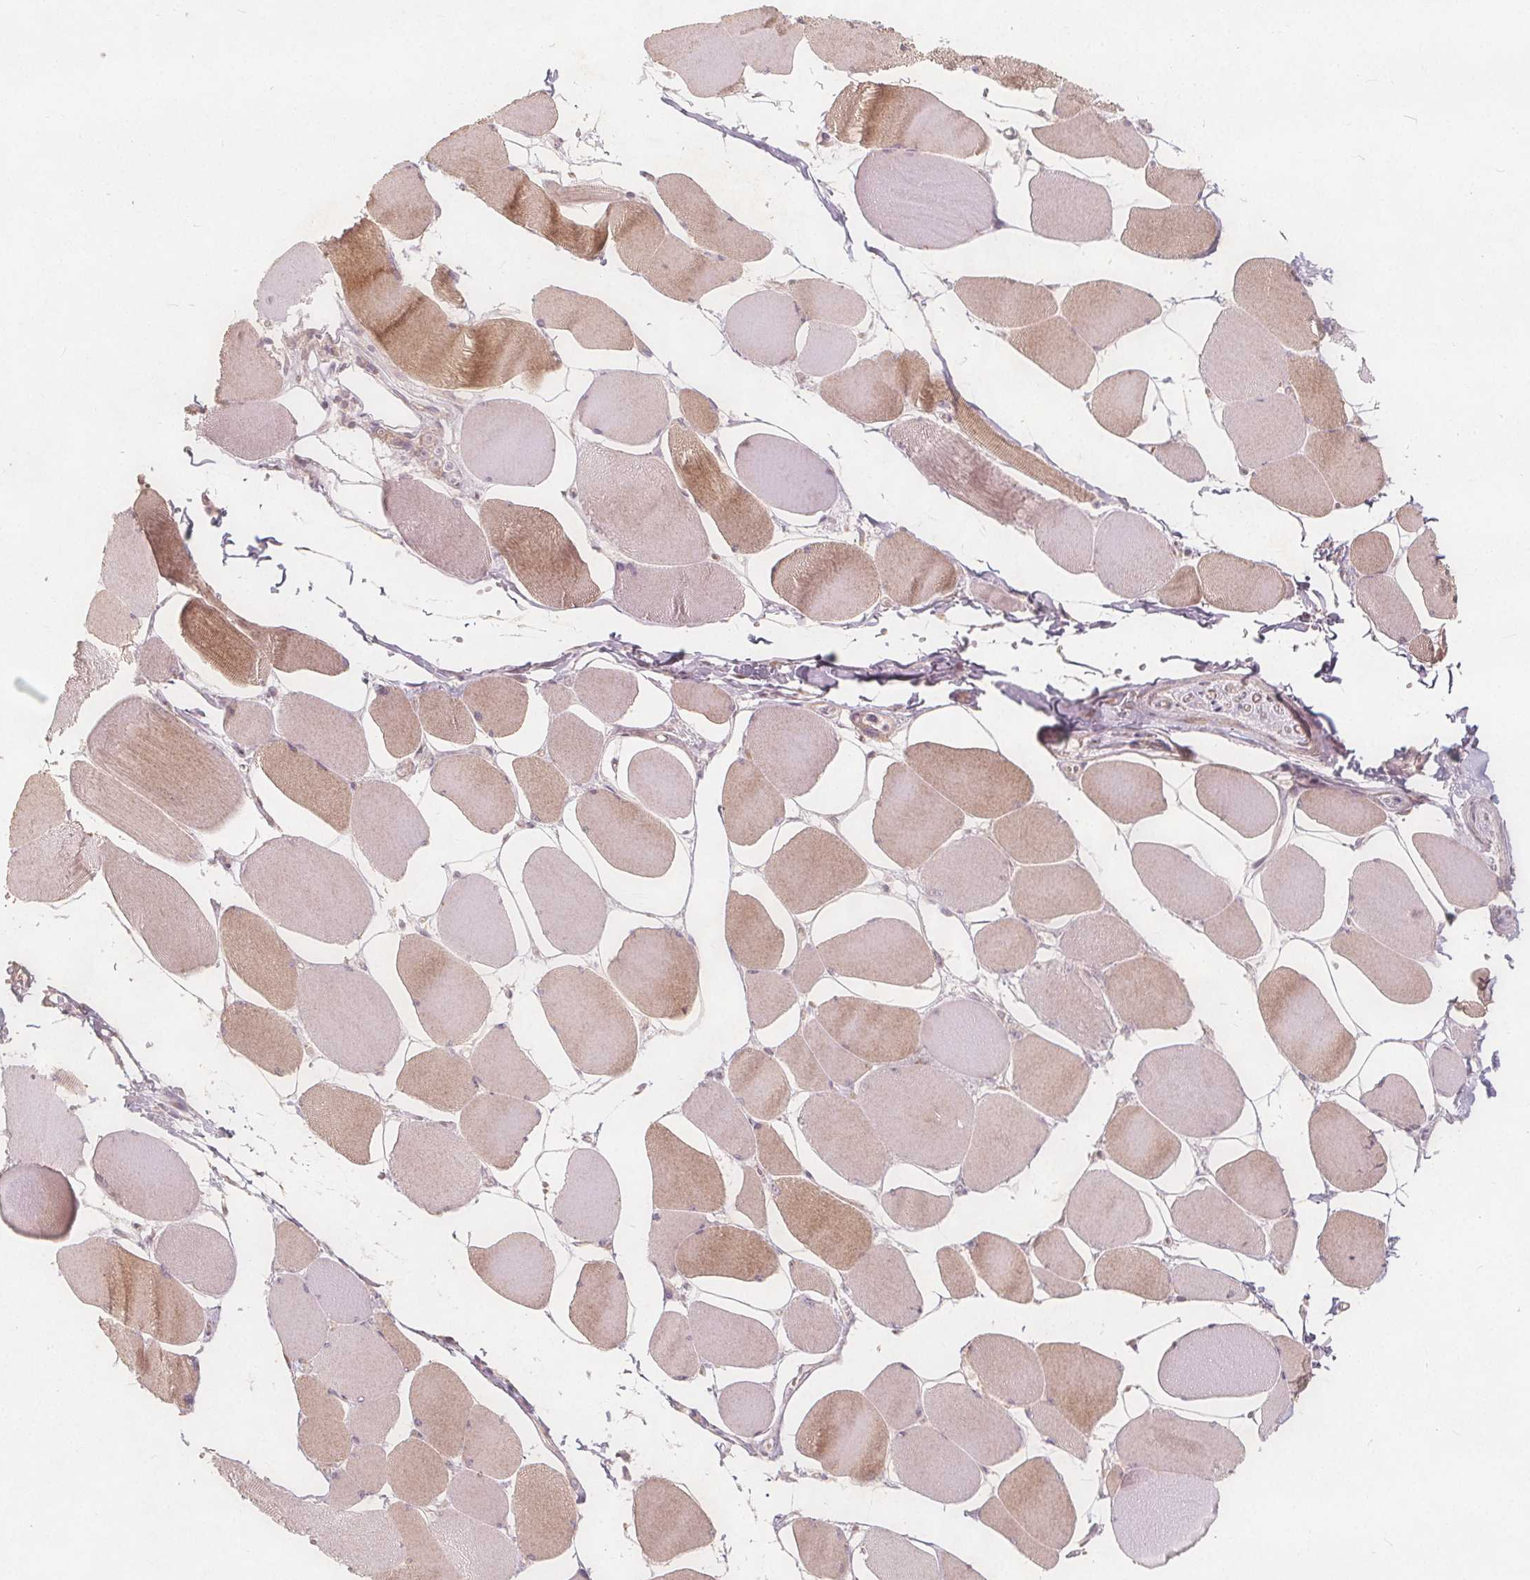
{"staining": {"intensity": "moderate", "quantity": "25%-75%", "location": "cytoplasmic/membranous"}, "tissue": "skeletal muscle", "cell_type": "Myocytes", "image_type": "normal", "snomed": [{"axis": "morphology", "description": "Normal tissue, NOS"}, {"axis": "topography", "description": "Skeletal muscle"}], "caption": "High-magnification brightfield microscopy of normal skeletal muscle stained with DAB (brown) and counterstained with hematoxylin (blue). myocytes exhibit moderate cytoplasmic/membranous expression is seen in about25%-75% of cells. (Brightfield microscopy of DAB IHC at high magnification).", "gene": "PTPRT", "patient": {"sex": "female", "age": 75}}